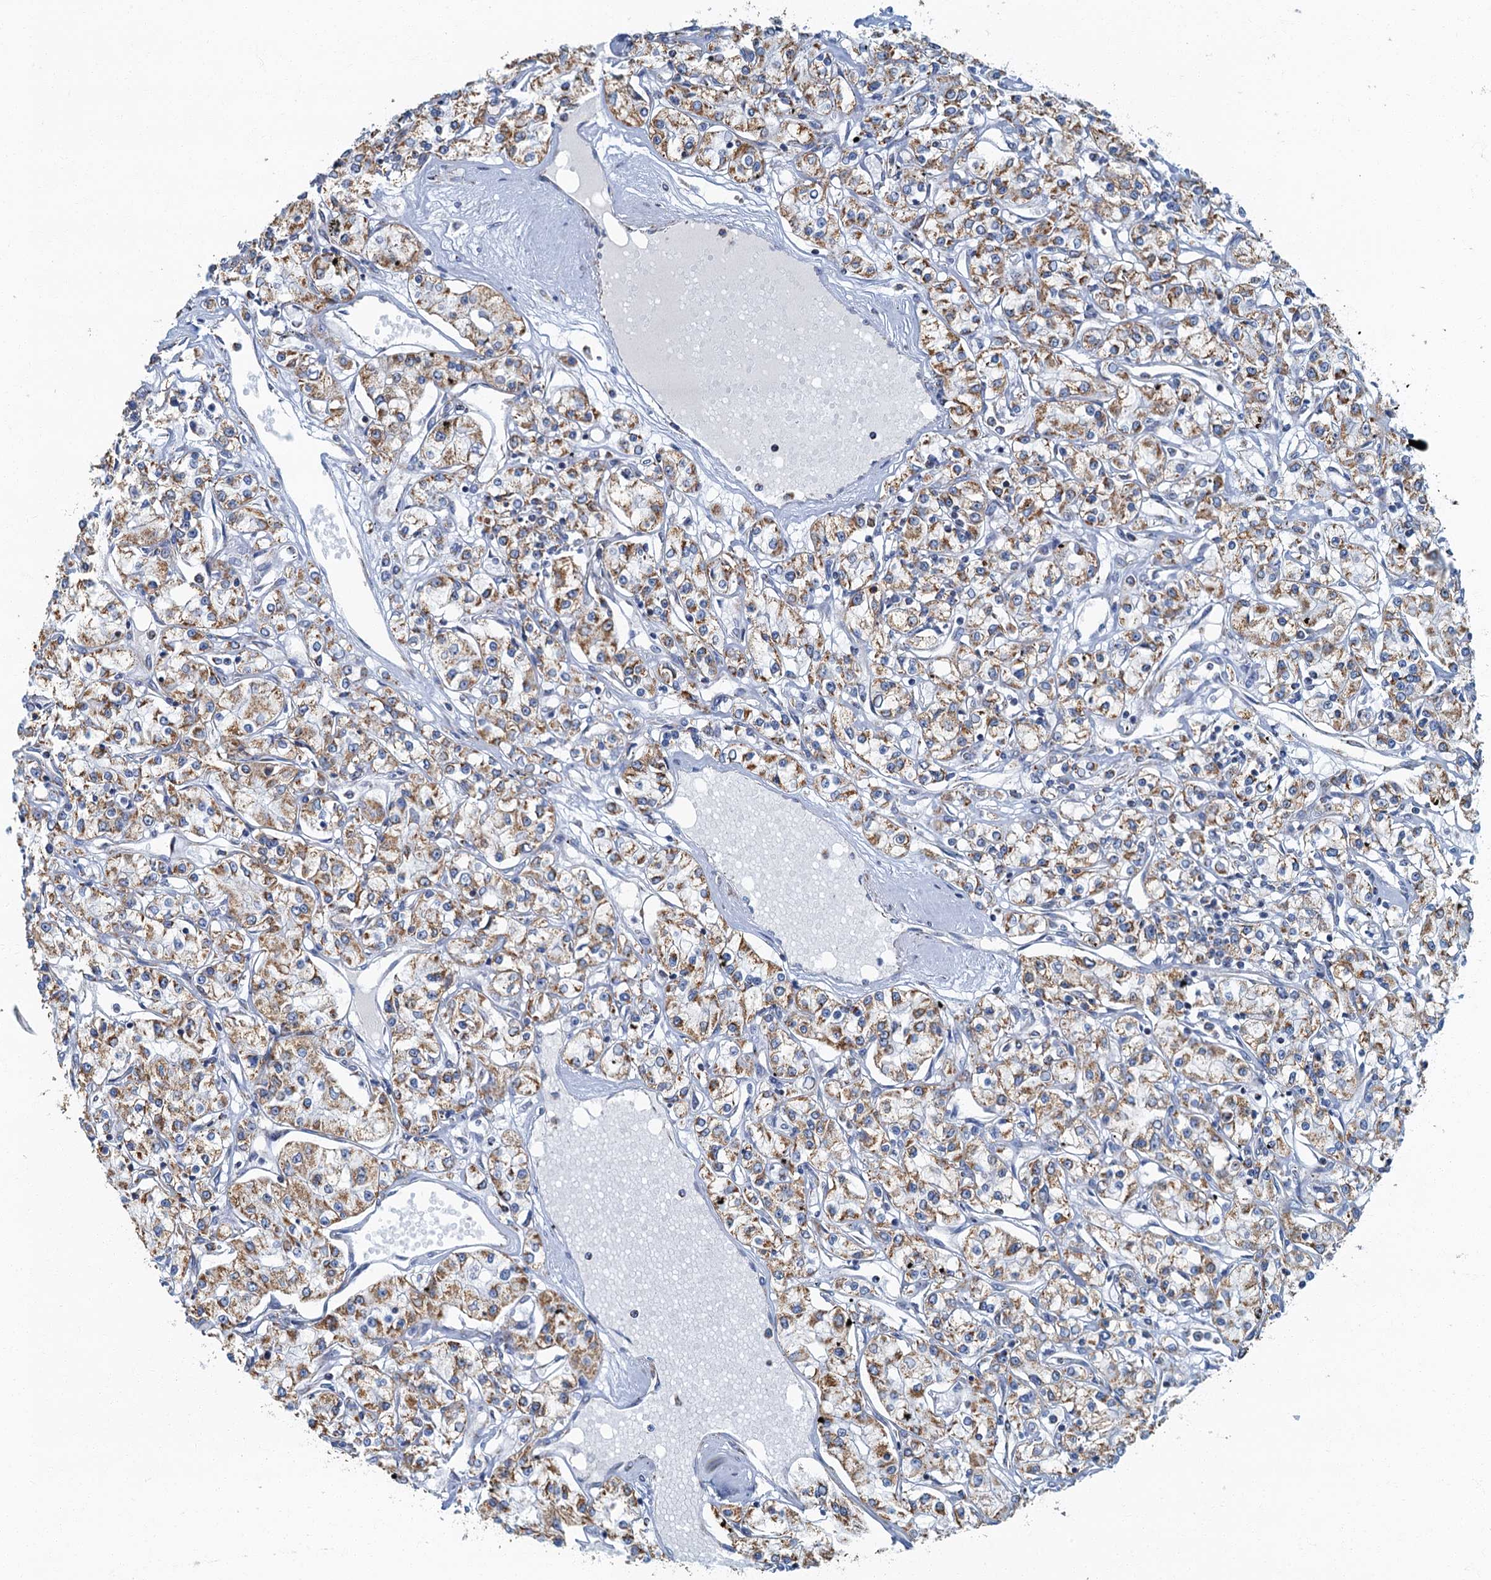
{"staining": {"intensity": "moderate", "quantity": "25%-75%", "location": "cytoplasmic/membranous"}, "tissue": "renal cancer", "cell_type": "Tumor cells", "image_type": "cancer", "snomed": [{"axis": "morphology", "description": "Adenocarcinoma, NOS"}, {"axis": "topography", "description": "Kidney"}], "caption": "Approximately 25%-75% of tumor cells in human adenocarcinoma (renal) display moderate cytoplasmic/membranous protein expression as visualized by brown immunohistochemical staining.", "gene": "RAD9B", "patient": {"sex": "female", "age": 59}}